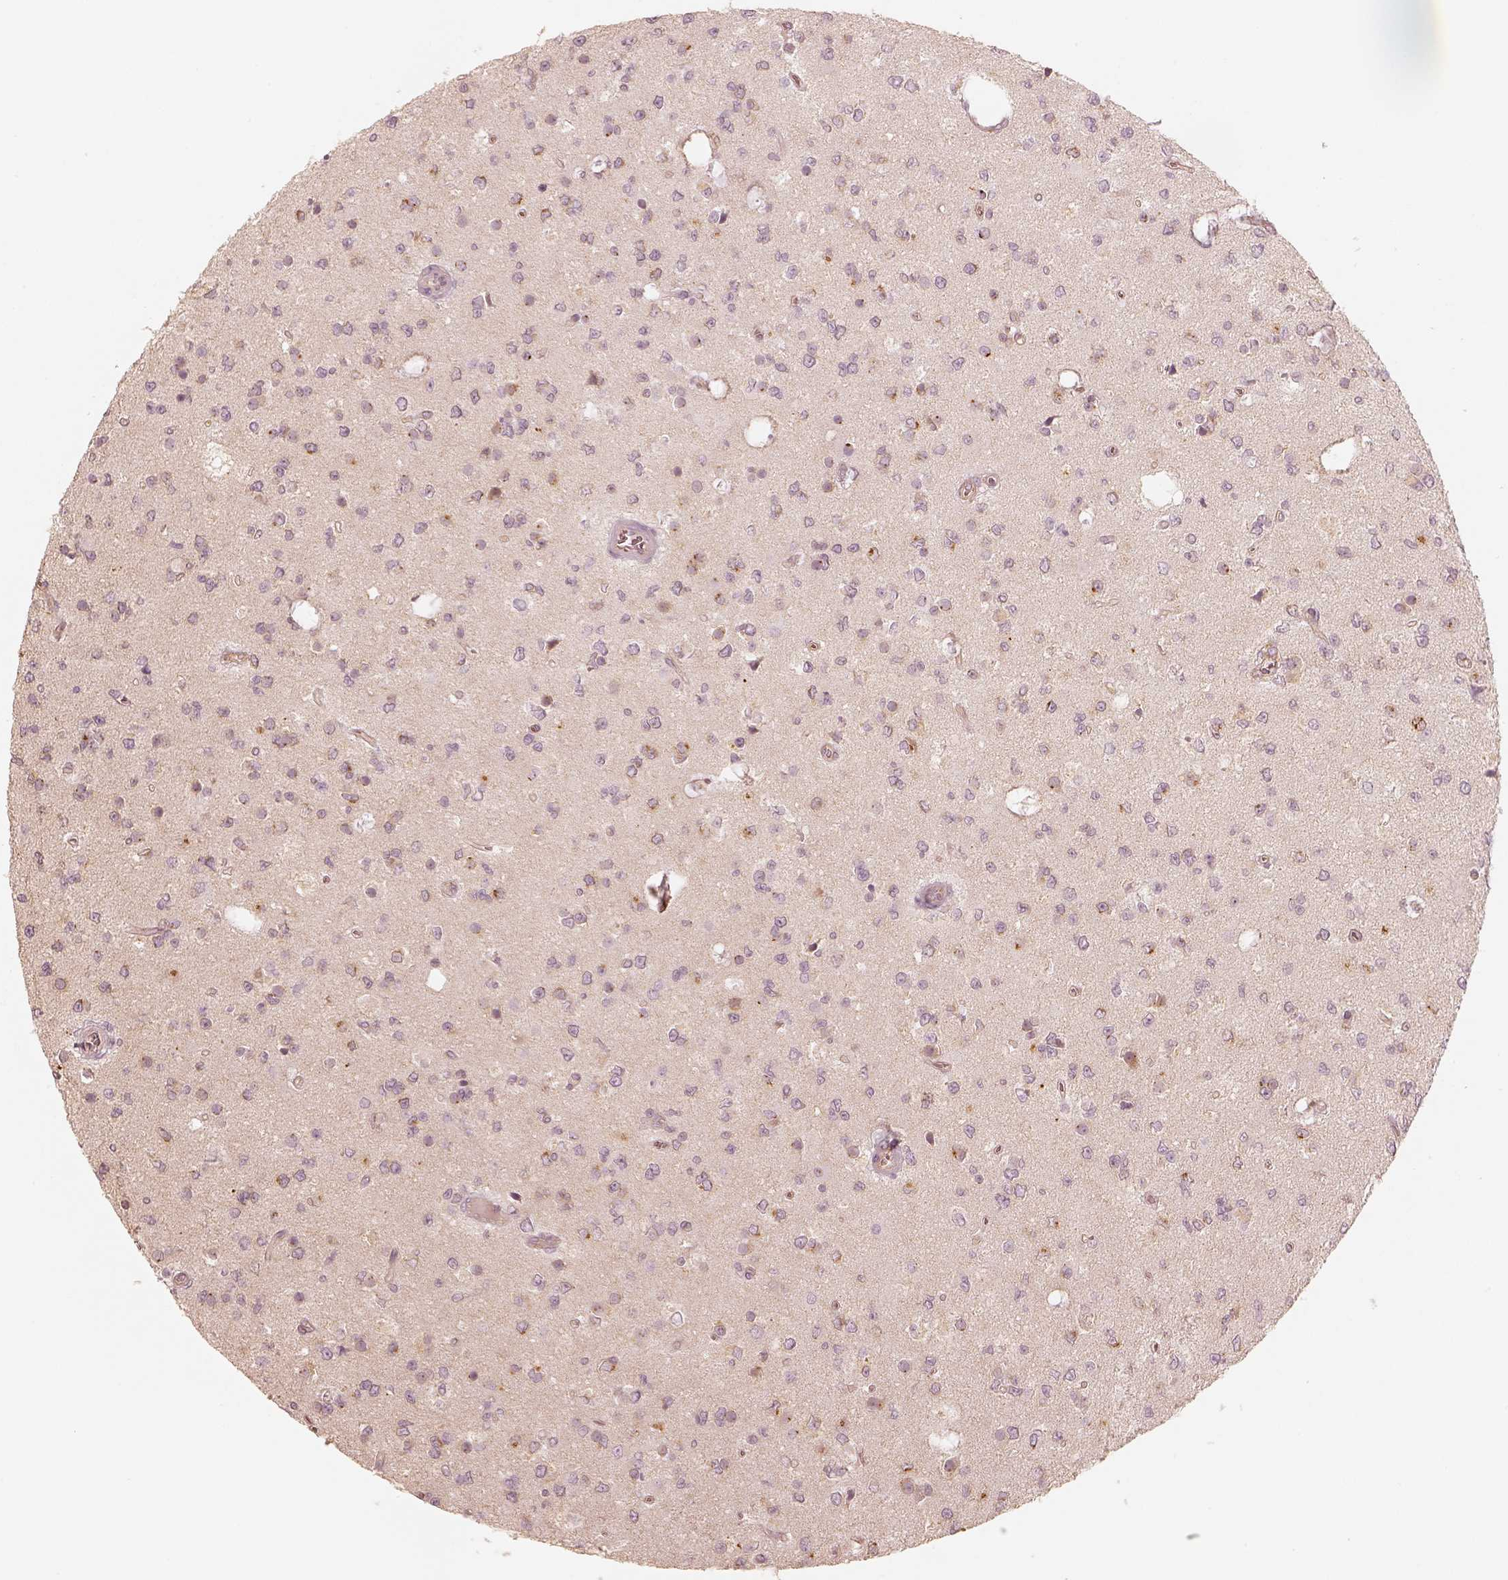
{"staining": {"intensity": "moderate", "quantity": "<25%", "location": "cytoplasmic/membranous"}, "tissue": "glioma", "cell_type": "Tumor cells", "image_type": "cancer", "snomed": [{"axis": "morphology", "description": "Glioma, malignant, Low grade"}, {"axis": "topography", "description": "Brain"}], "caption": "IHC photomicrograph of human glioma stained for a protein (brown), which shows low levels of moderate cytoplasmic/membranous staining in approximately <25% of tumor cells.", "gene": "GORASP2", "patient": {"sex": "female", "age": 45}}